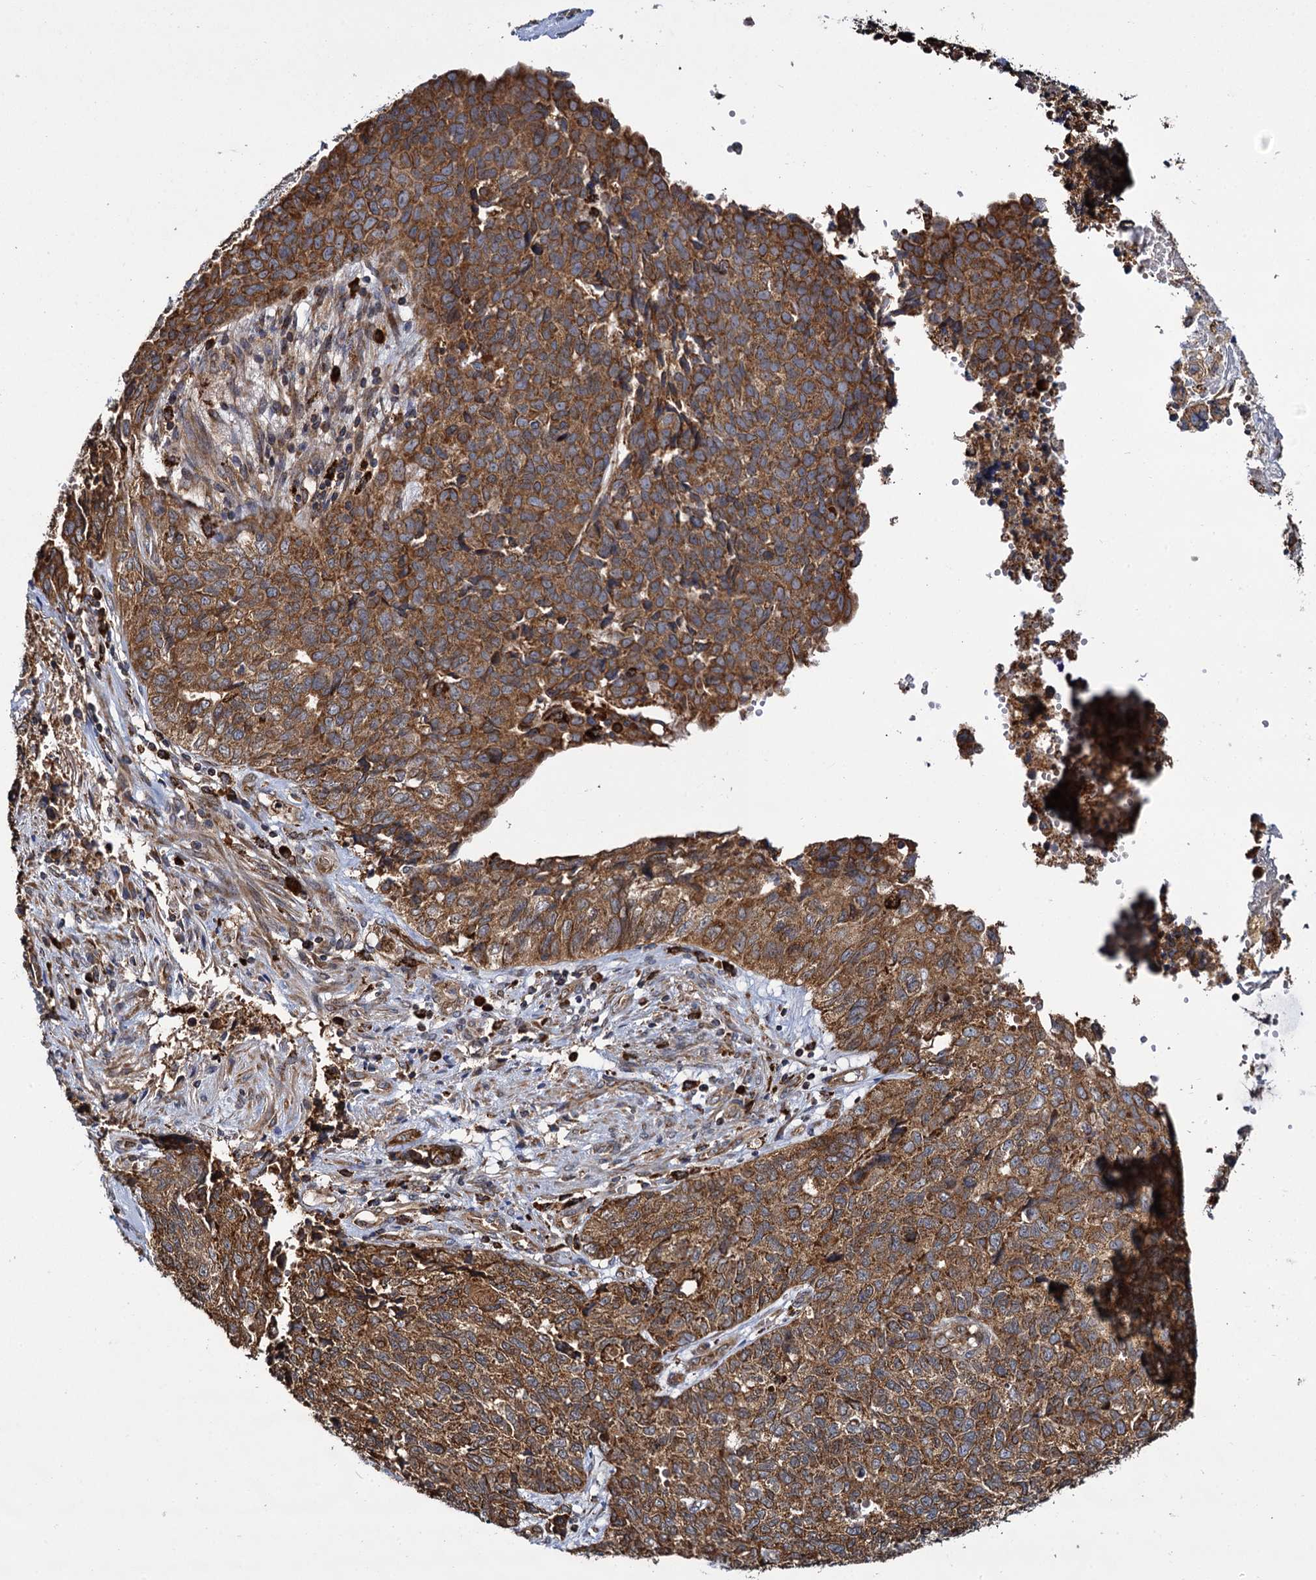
{"staining": {"intensity": "moderate", "quantity": ">75%", "location": "cytoplasmic/membranous"}, "tissue": "cervical cancer", "cell_type": "Tumor cells", "image_type": "cancer", "snomed": [{"axis": "morphology", "description": "Squamous cell carcinoma, NOS"}, {"axis": "topography", "description": "Cervix"}], "caption": "Cervical cancer stained for a protein (brown) demonstrates moderate cytoplasmic/membranous positive staining in approximately >75% of tumor cells.", "gene": "UFM1", "patient": {"sex": "female", "age": 63}}